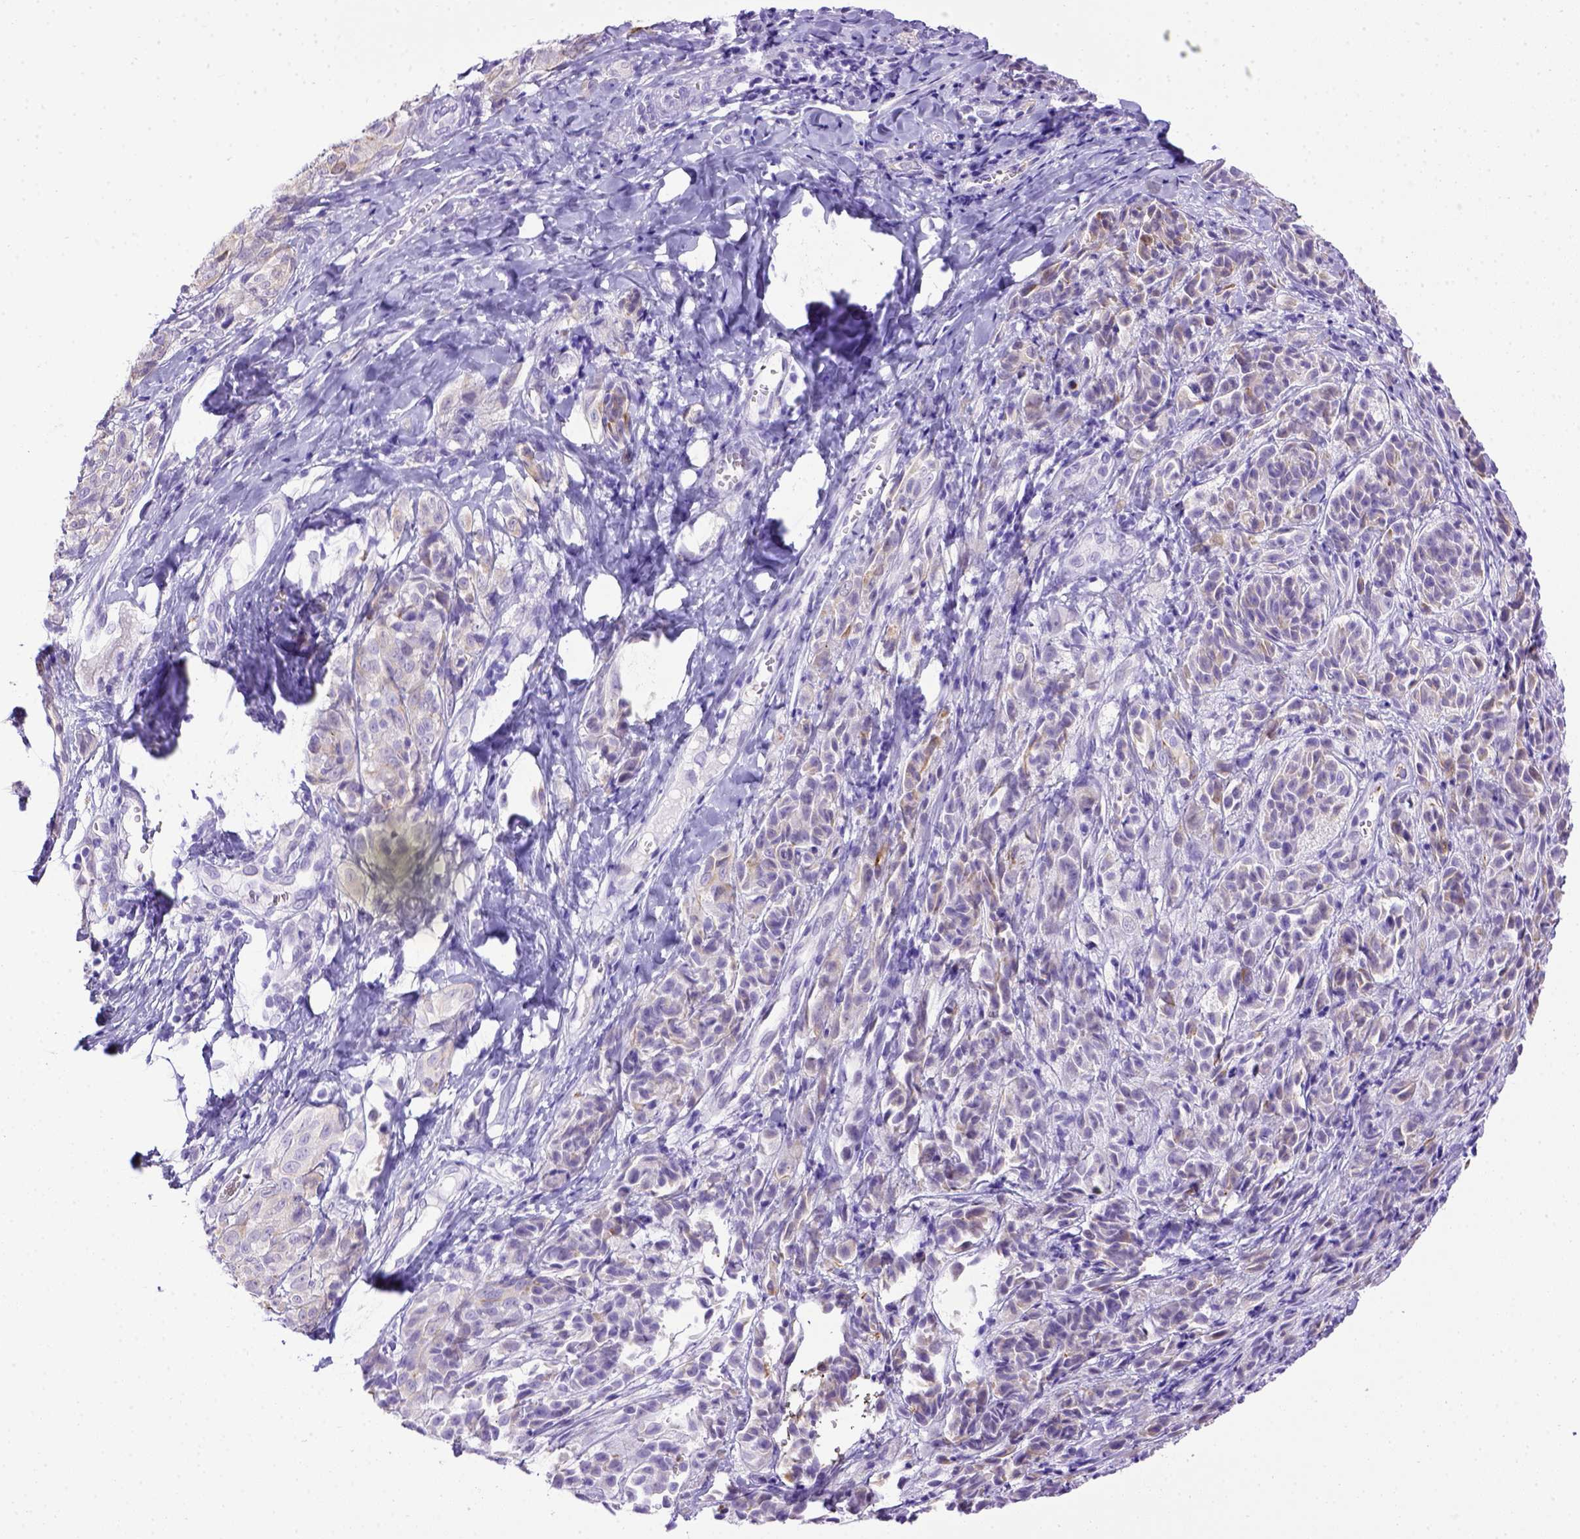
{"staining": {"intensity": "negative", "quantity": "none", "location": "none"}, "tissue": "melanoma", "cell_type": "Tumor cells", "image_type": "cancer", "snomed": [{"axis": "morphology", "description": "Malignant melanoma, NOS"}, {"axis": "topography", "description": "Skin"}], "caption": "Immunohistochemical staining of melanoma shows no significant staining in tumor cells.", "gene": "ADAM12", "patient": {"sex": "male", "age": 89}}